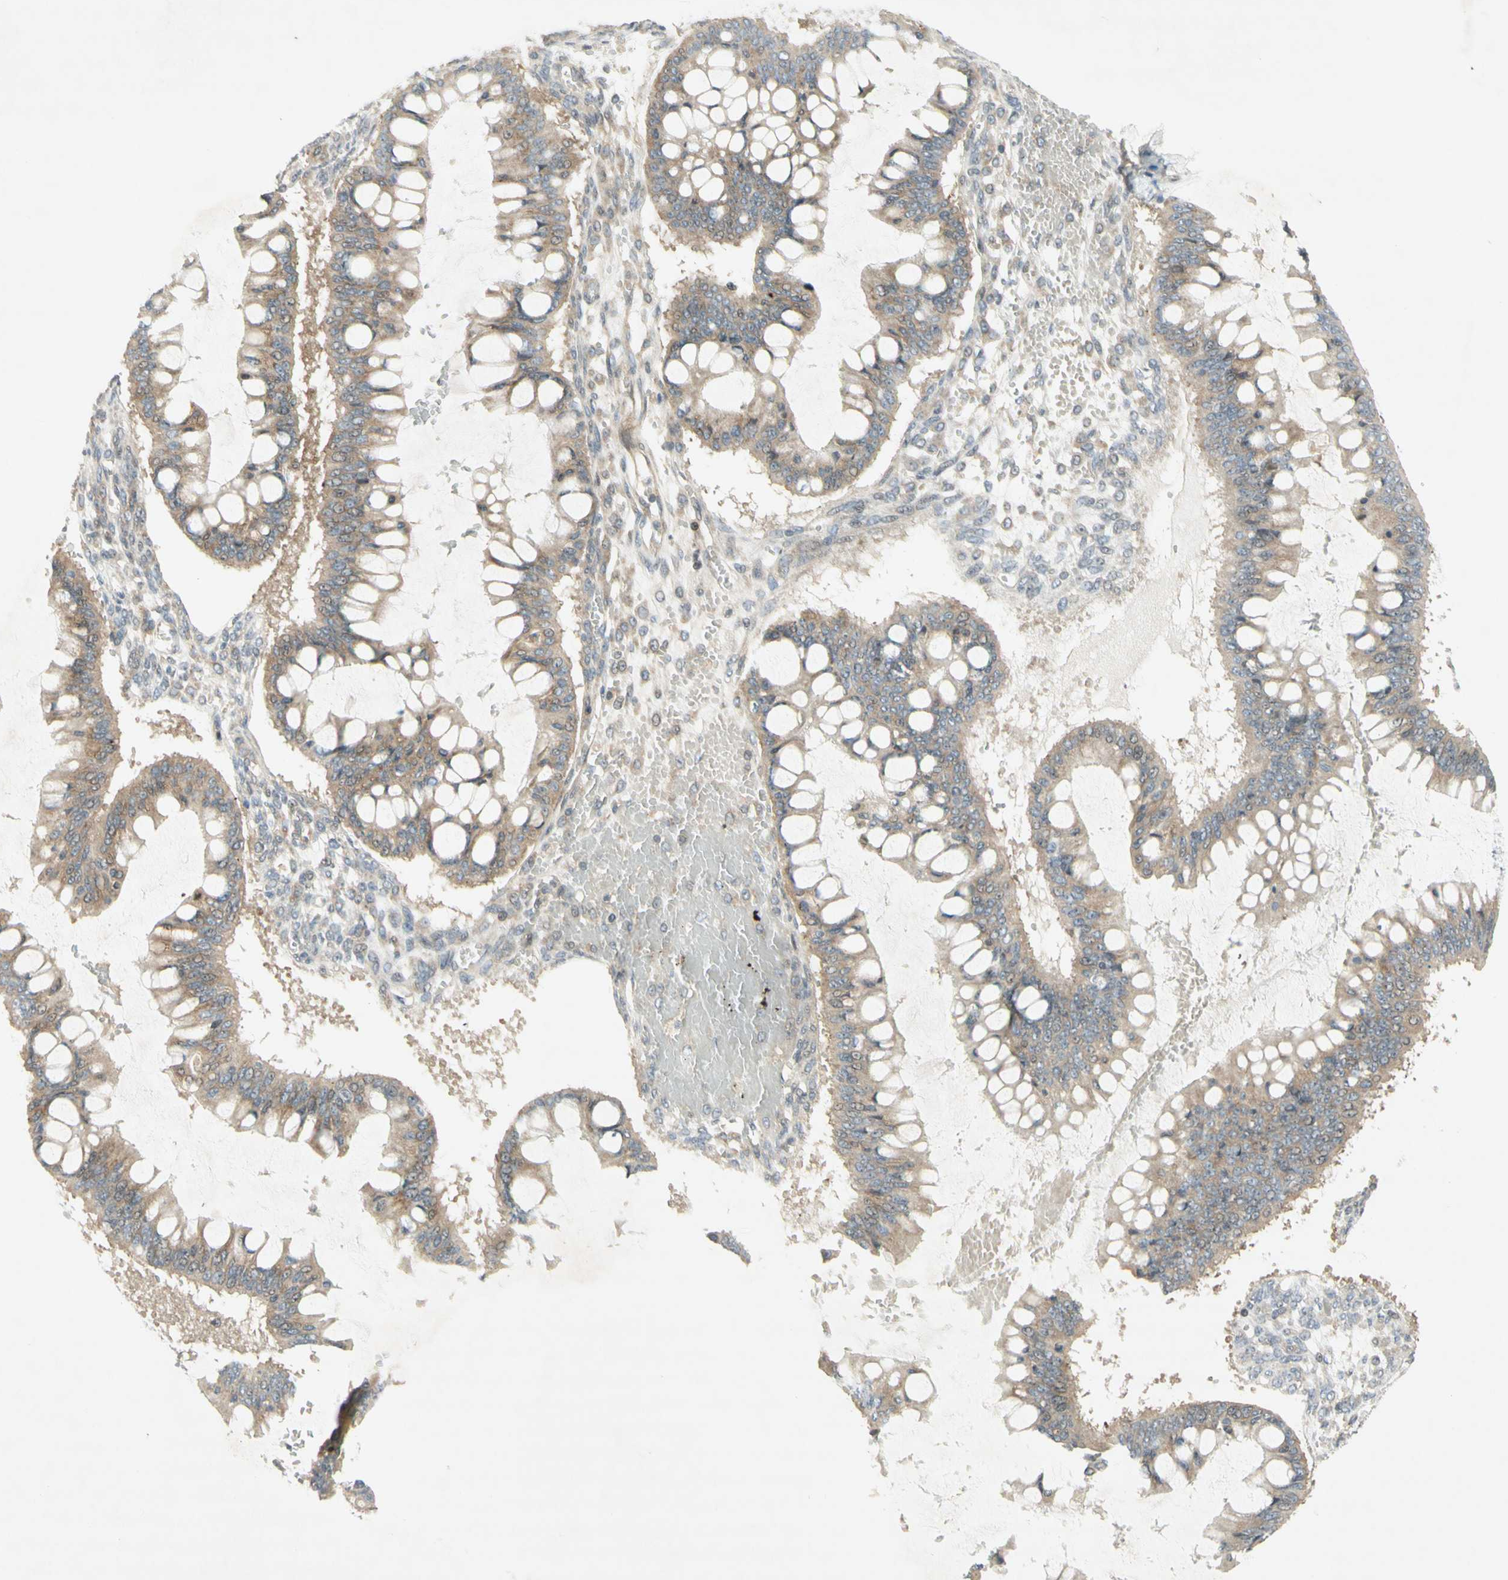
{"staining": {"intensity": "moderate", "quantity": ">75%", "location": "cytoplasmic/membranous"}, "tissue": "ovarian cancer", "cell_type": "Tumor cells", "image_type": "cancer", "snomed": [{"axis": "morphology", "description": "Cystadenocarcinoma, mucinous, NOS"}, {"axis": "topography", "description": "Ovary"}], "caption": "Mucinous cystadenocarcinoma (ovarian) stained with a brown dye demonstrates moderate cytoplasmic/membranous positive positivity in about >75% of tumor cells.", "gene": "ETF1", "patient": {"sex": "female", "age": 73}}